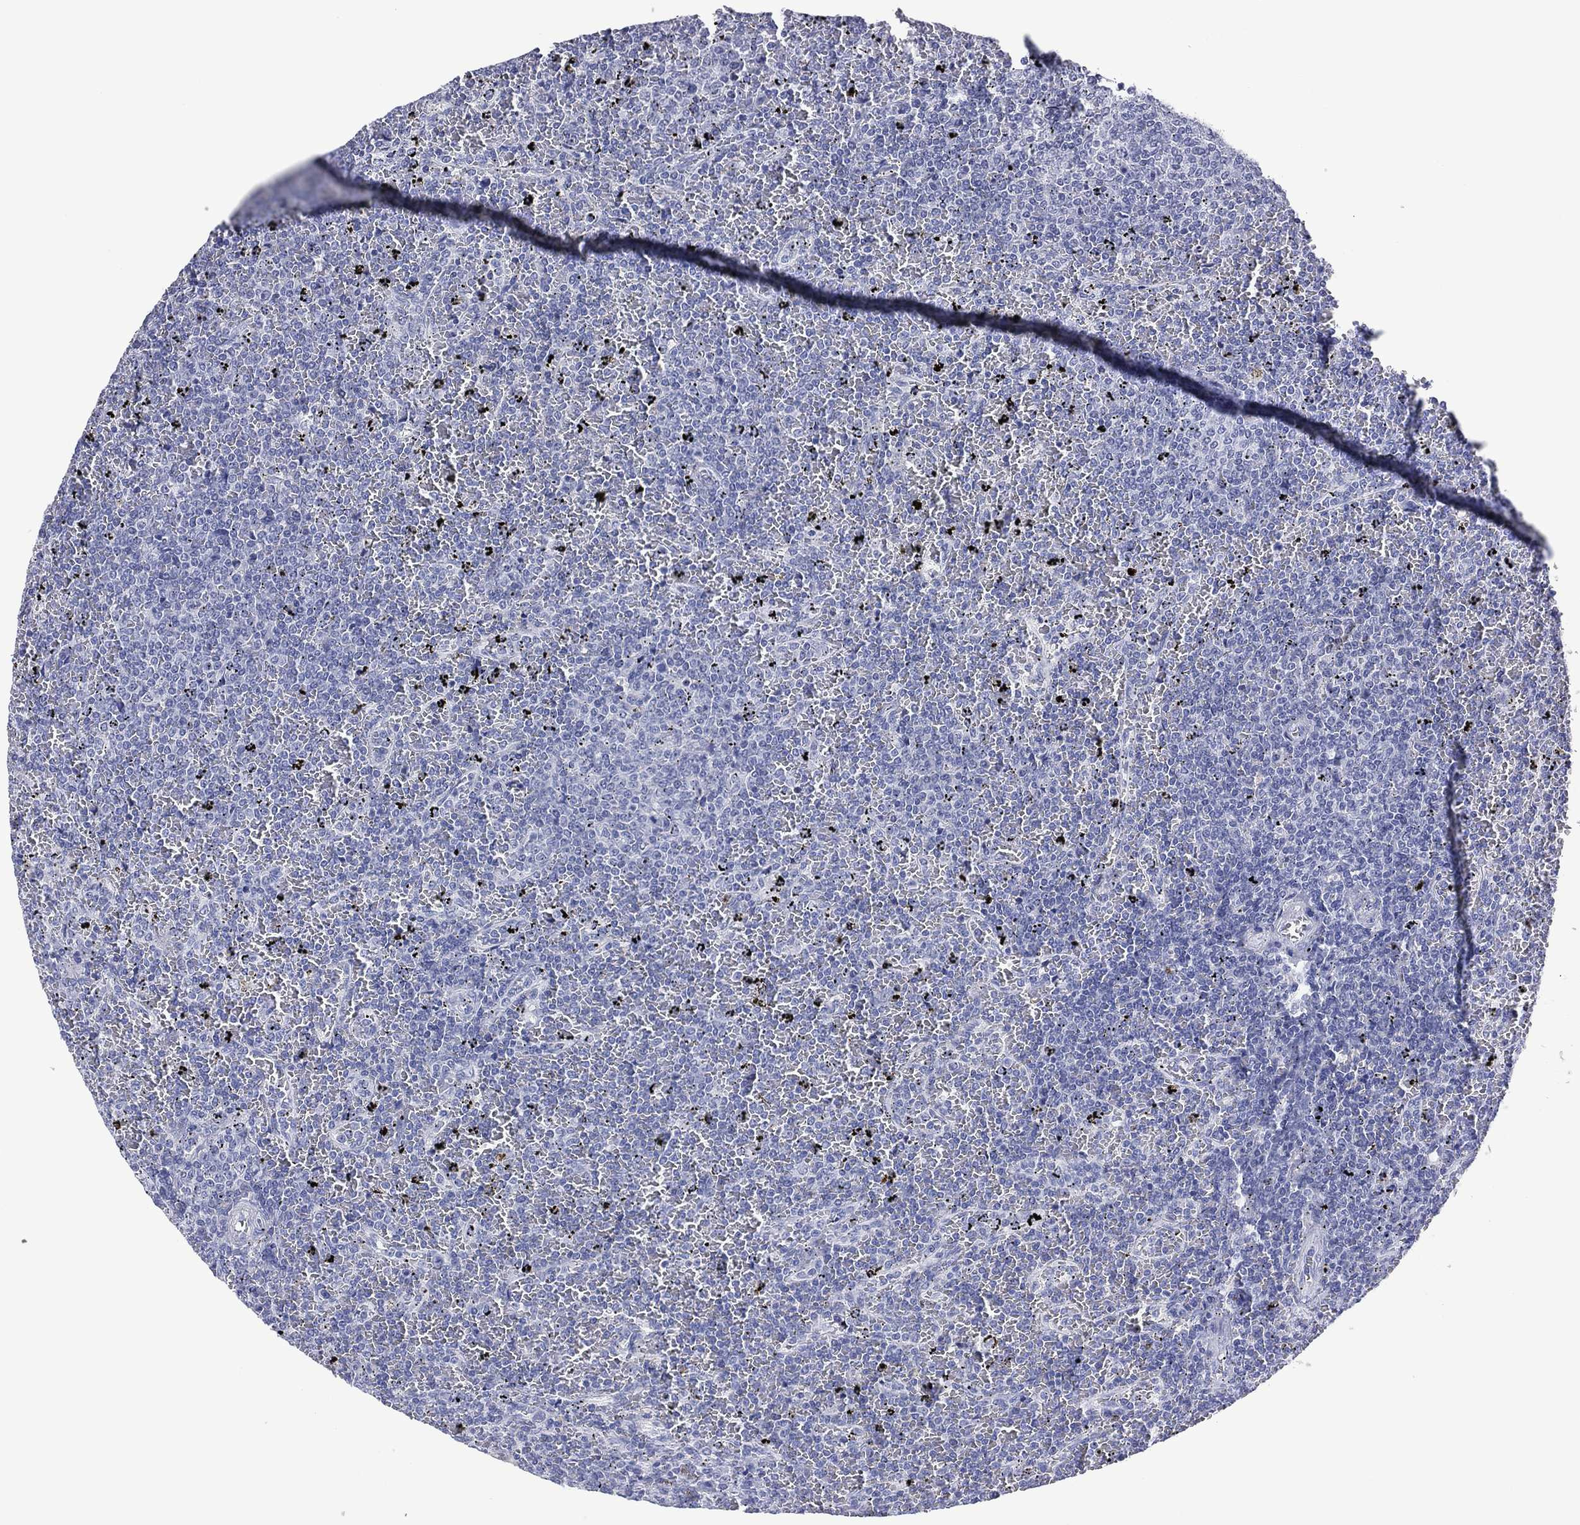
{"staining": {"intensity": "negative", "quantity": "none", "location": "none"}, "tissue": "lymphoma", "cell_type": "Tumor cells", "image_type": "cancer", "snomed": [{"axis": "morphology", "description": "Malignant lymphoma, non-Hodgkin's type, Low grade"}, {"axis": "topography", "description": "Spleen"}], "caption": "Tumor cells are negative for protein expression in human malignant lymphoma, non-Hodgkin's type (low-grade).", "gene": "UTF1", "patient": {"sex": "female", "age": 77}}